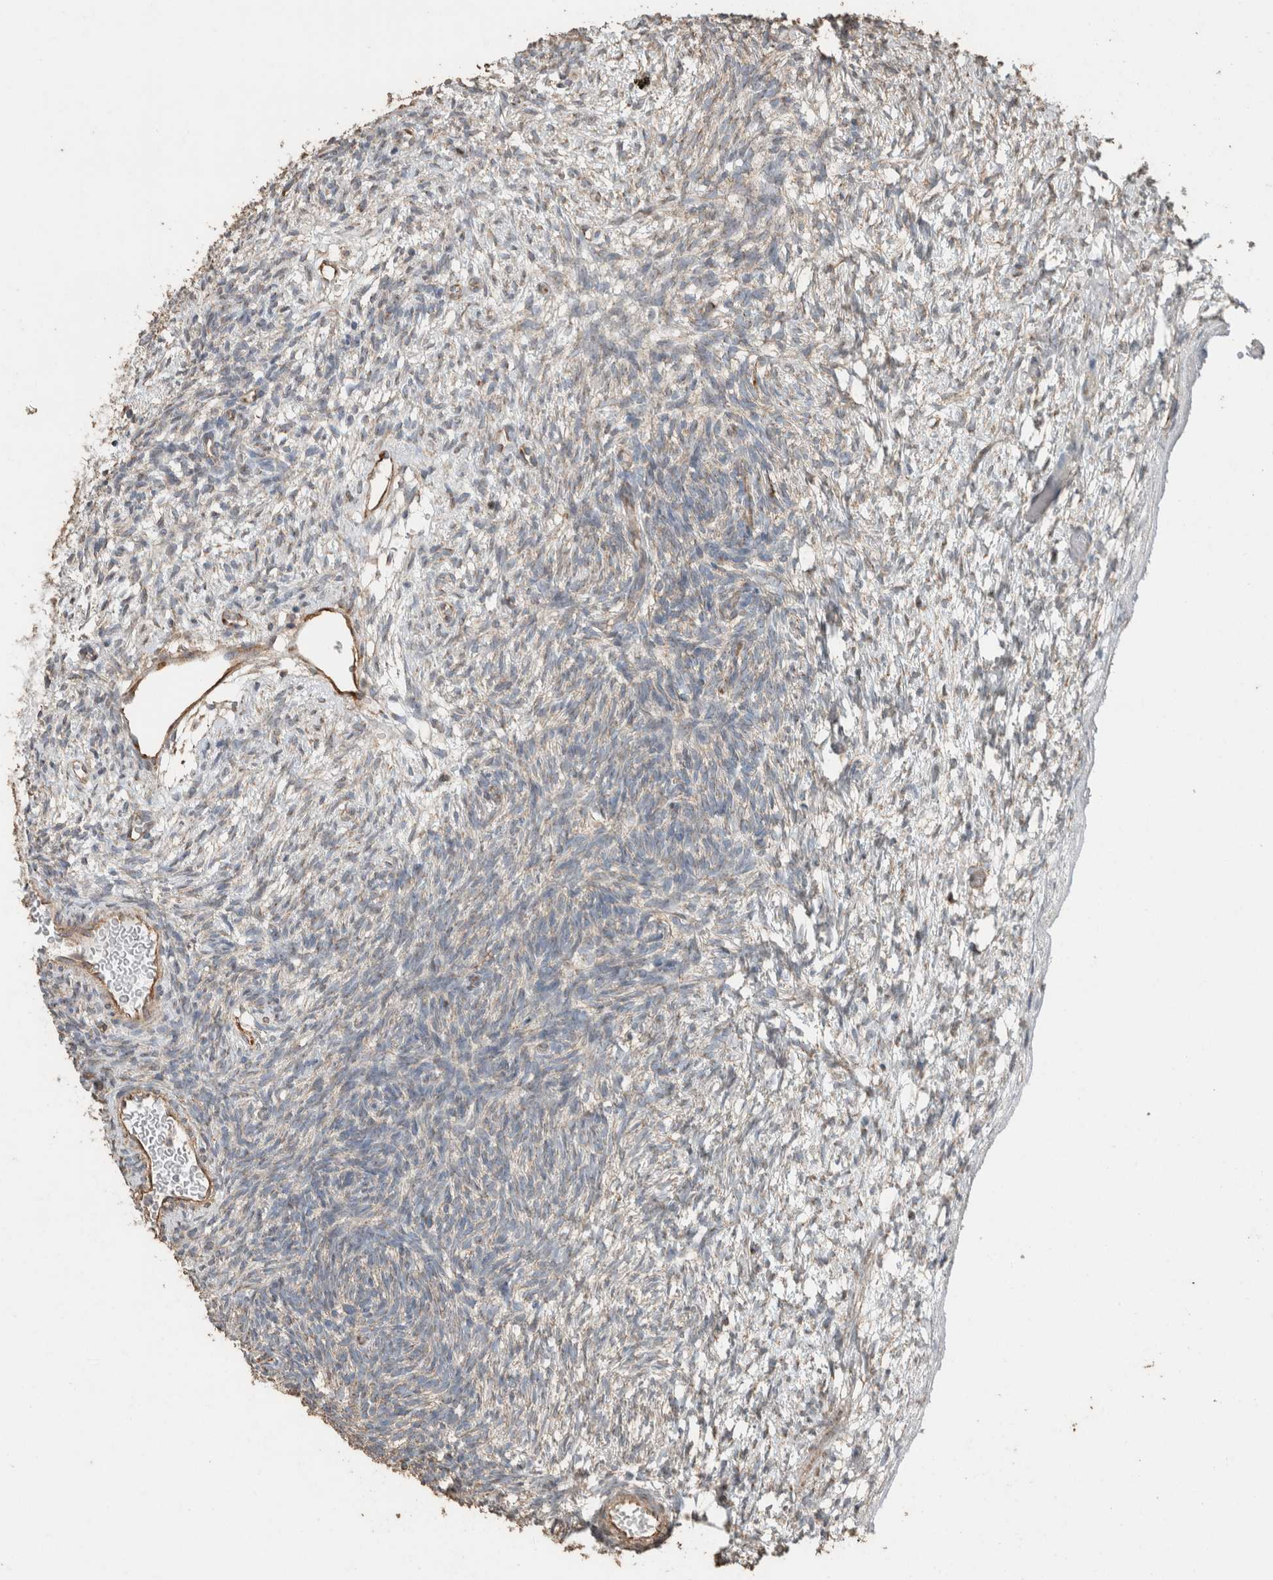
{"staining": {"intensity": "weak", "quantity": ">75%", "location": "cytoplasmic/membranous"}, "tissue": "ovary", "cell_type": "Follicle cells", "image_type": "normal", "snomed": [{"axis": "morphology", "description": "Normal tissue, NOS"}, {"axis": "topography", "description": "Ovary"}], "caption": "Immunohistochemical staining of unremarkable ovary demonstrates weak cytoplasmic/membranous protein positivity in approximately >75% of follicle cells. (Stains: DAB in brown, nuclei in blue, Microscopy: brightfield microscopy at high magnification).", "gene": "ACVR2B", "patient": {"sex": "female", "age": 34}}